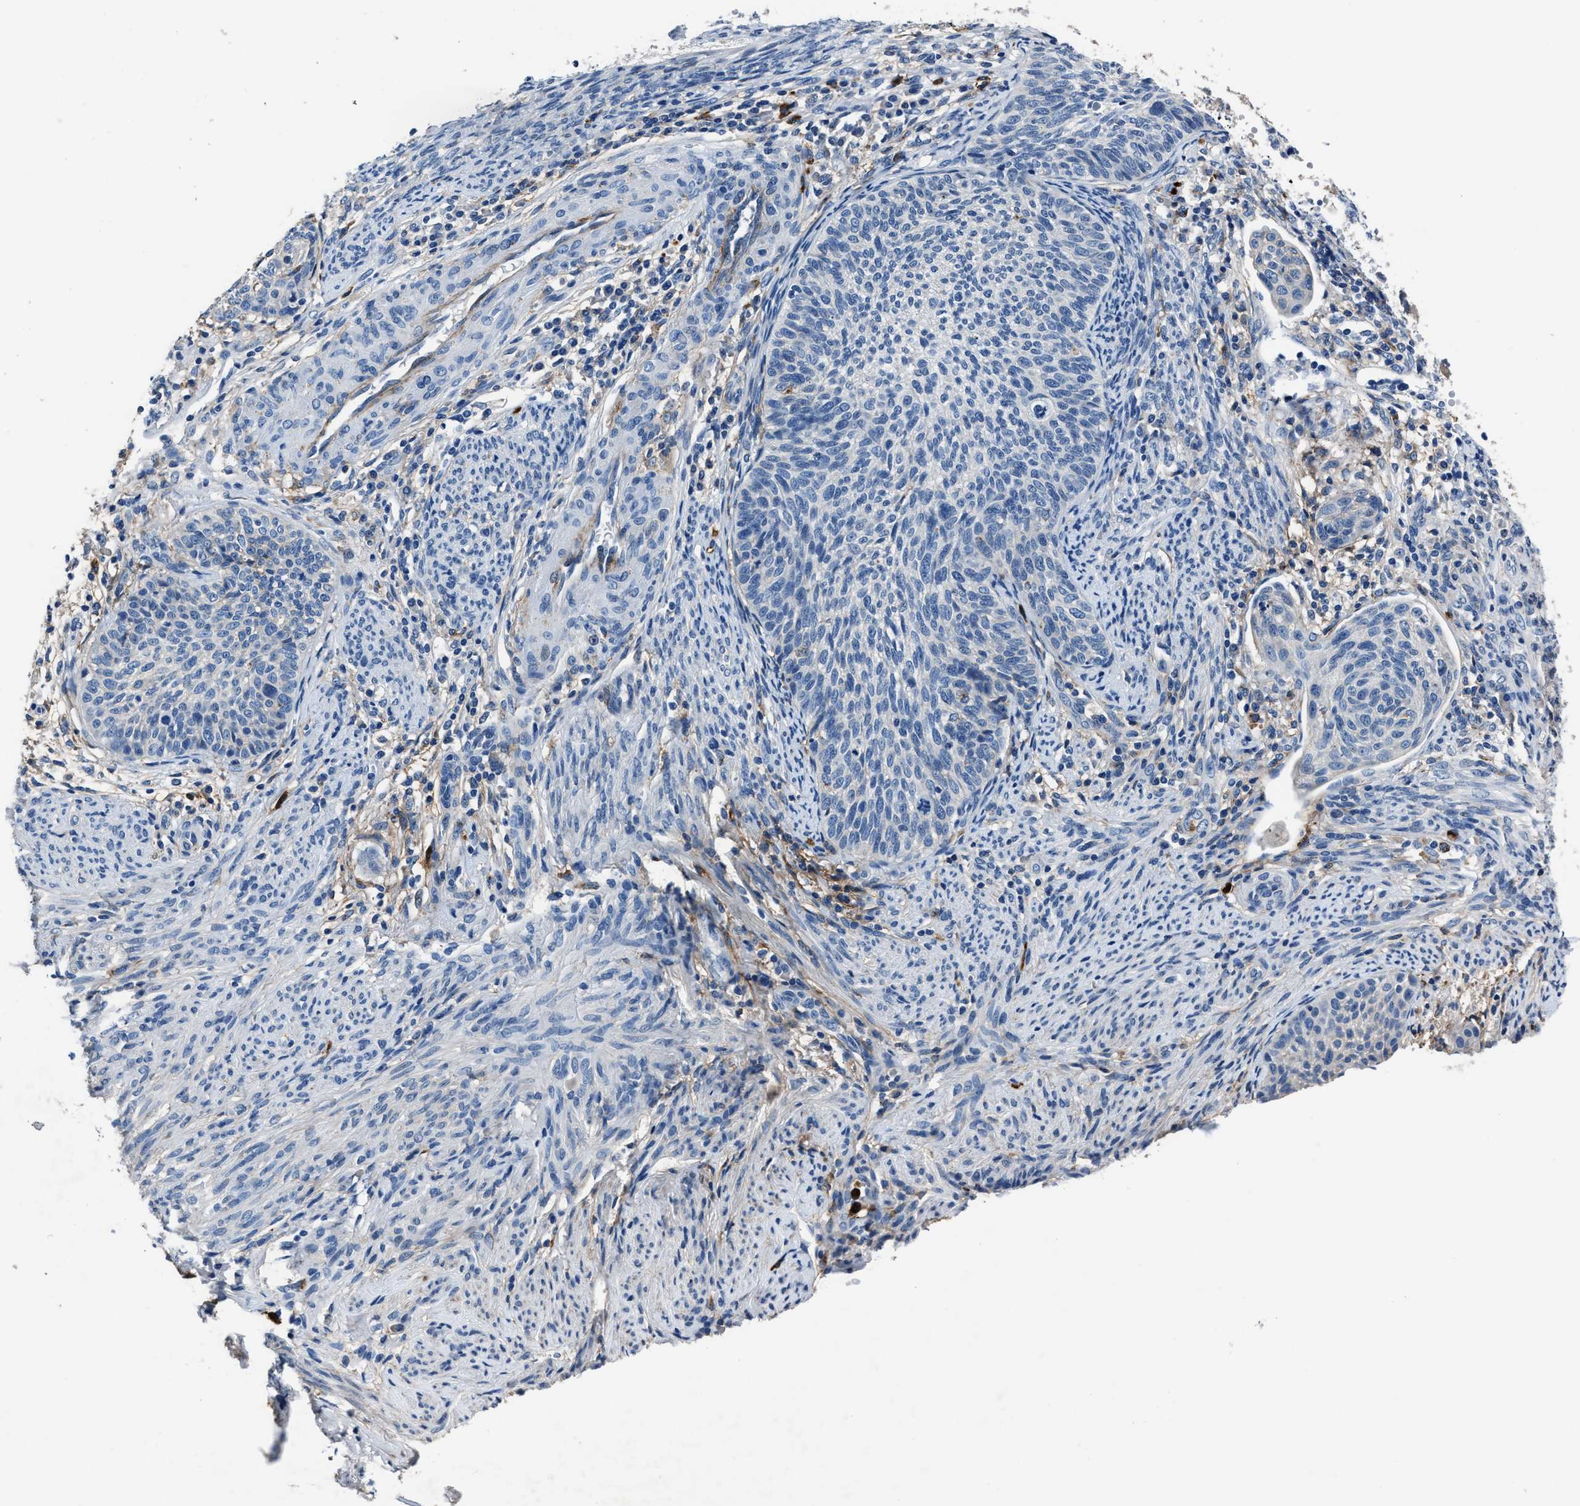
{"staining": {"intensity": "negative", "quantity": "none", "location": "none"}, "tissue": "cervical cancer", "cell_type": "Tumor cells", "image_type": "cancer", "snomed": [{"axis": "morphology", "description": "Squamous cell carcinoma, NOS"}, {"axis": "topography", "description": "Cervix"}], "caption": "High power microscopy histopathology image of an immunohistochemistry histopathology image of cervical squamous cell carcinoma, revealing no significant expression in tumor cells. (DAB (3,3'-diaminobenzidine) IHC visualized using brightfield microscopy, high magnification).", "gene": "FGL2", "patient": {"sex": "female", "age": 70}}